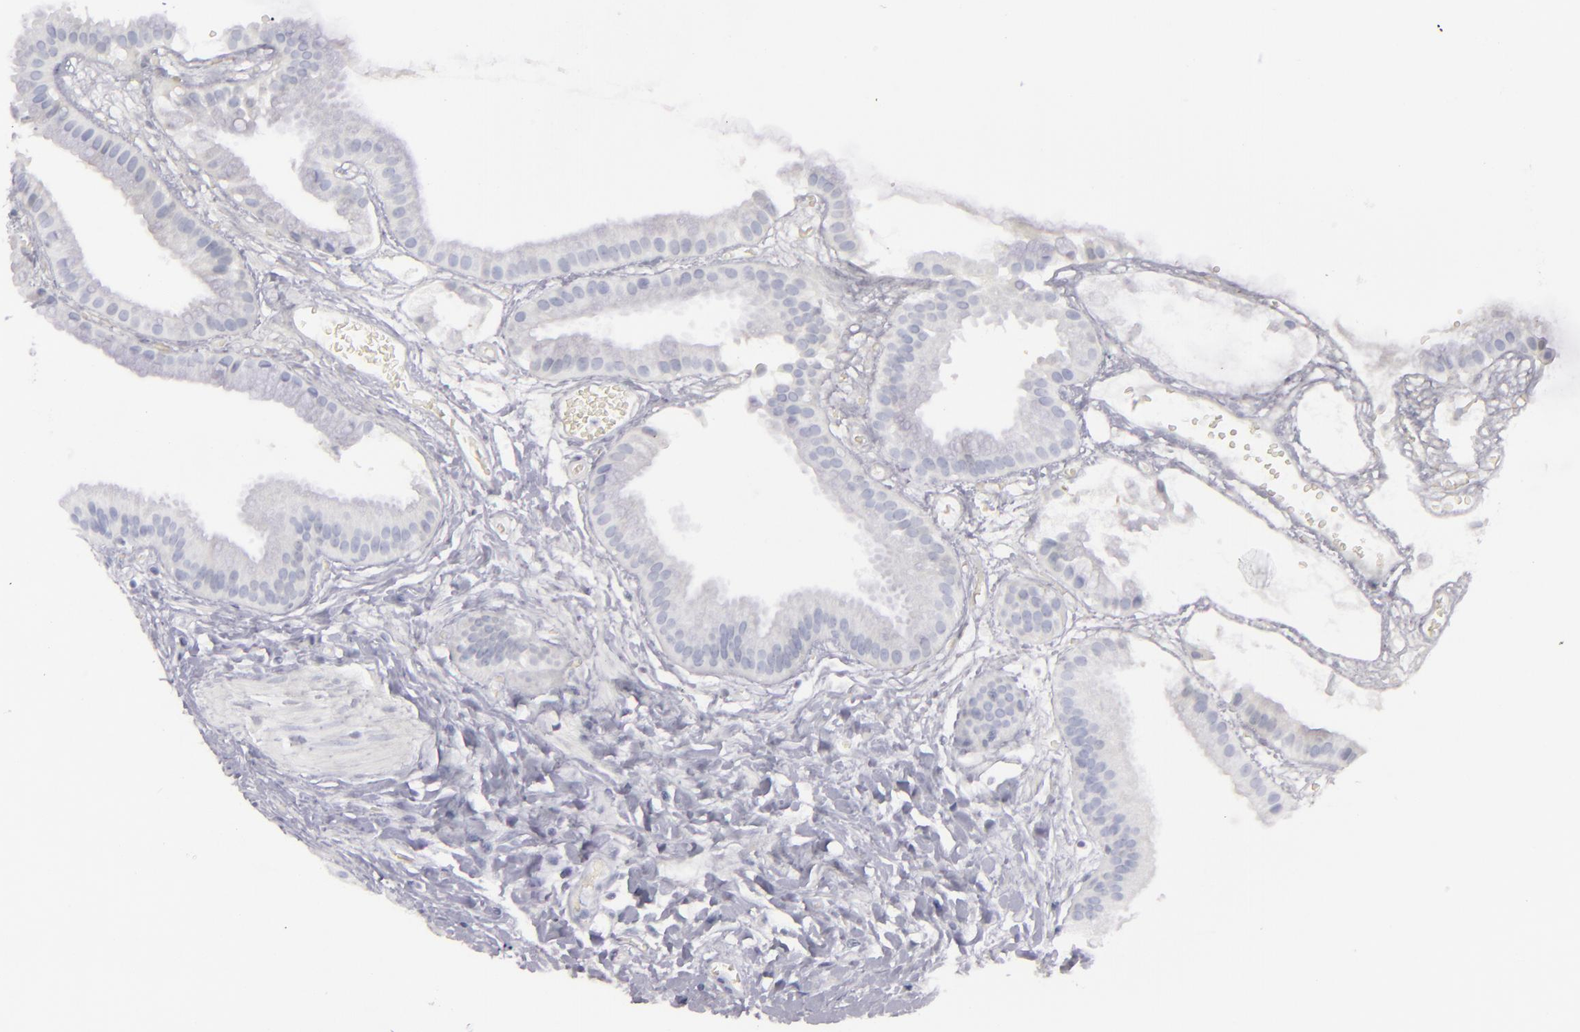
{"staining": {"intensity": "negative", "quantity": "none", "location": "none"}, "tissue": "gallbladder", "cell_type": "Glandular cells", "image_type": "normal", "snomed": [{"axis": "morphology", "description": "Normal tissue, NOS"}, {"axis": "topography", "description": "Gallbladder"}], "caption": "DAB (3,3'-diaminobenzidine) immunohistochemical staining of benign human gallbladder displays no significant expression in glandular cells. (DAB immunohistochemistry with hematoxylin counter stain).", "gene": "FLG", "patient": {"sex": "female", "age": 63}}